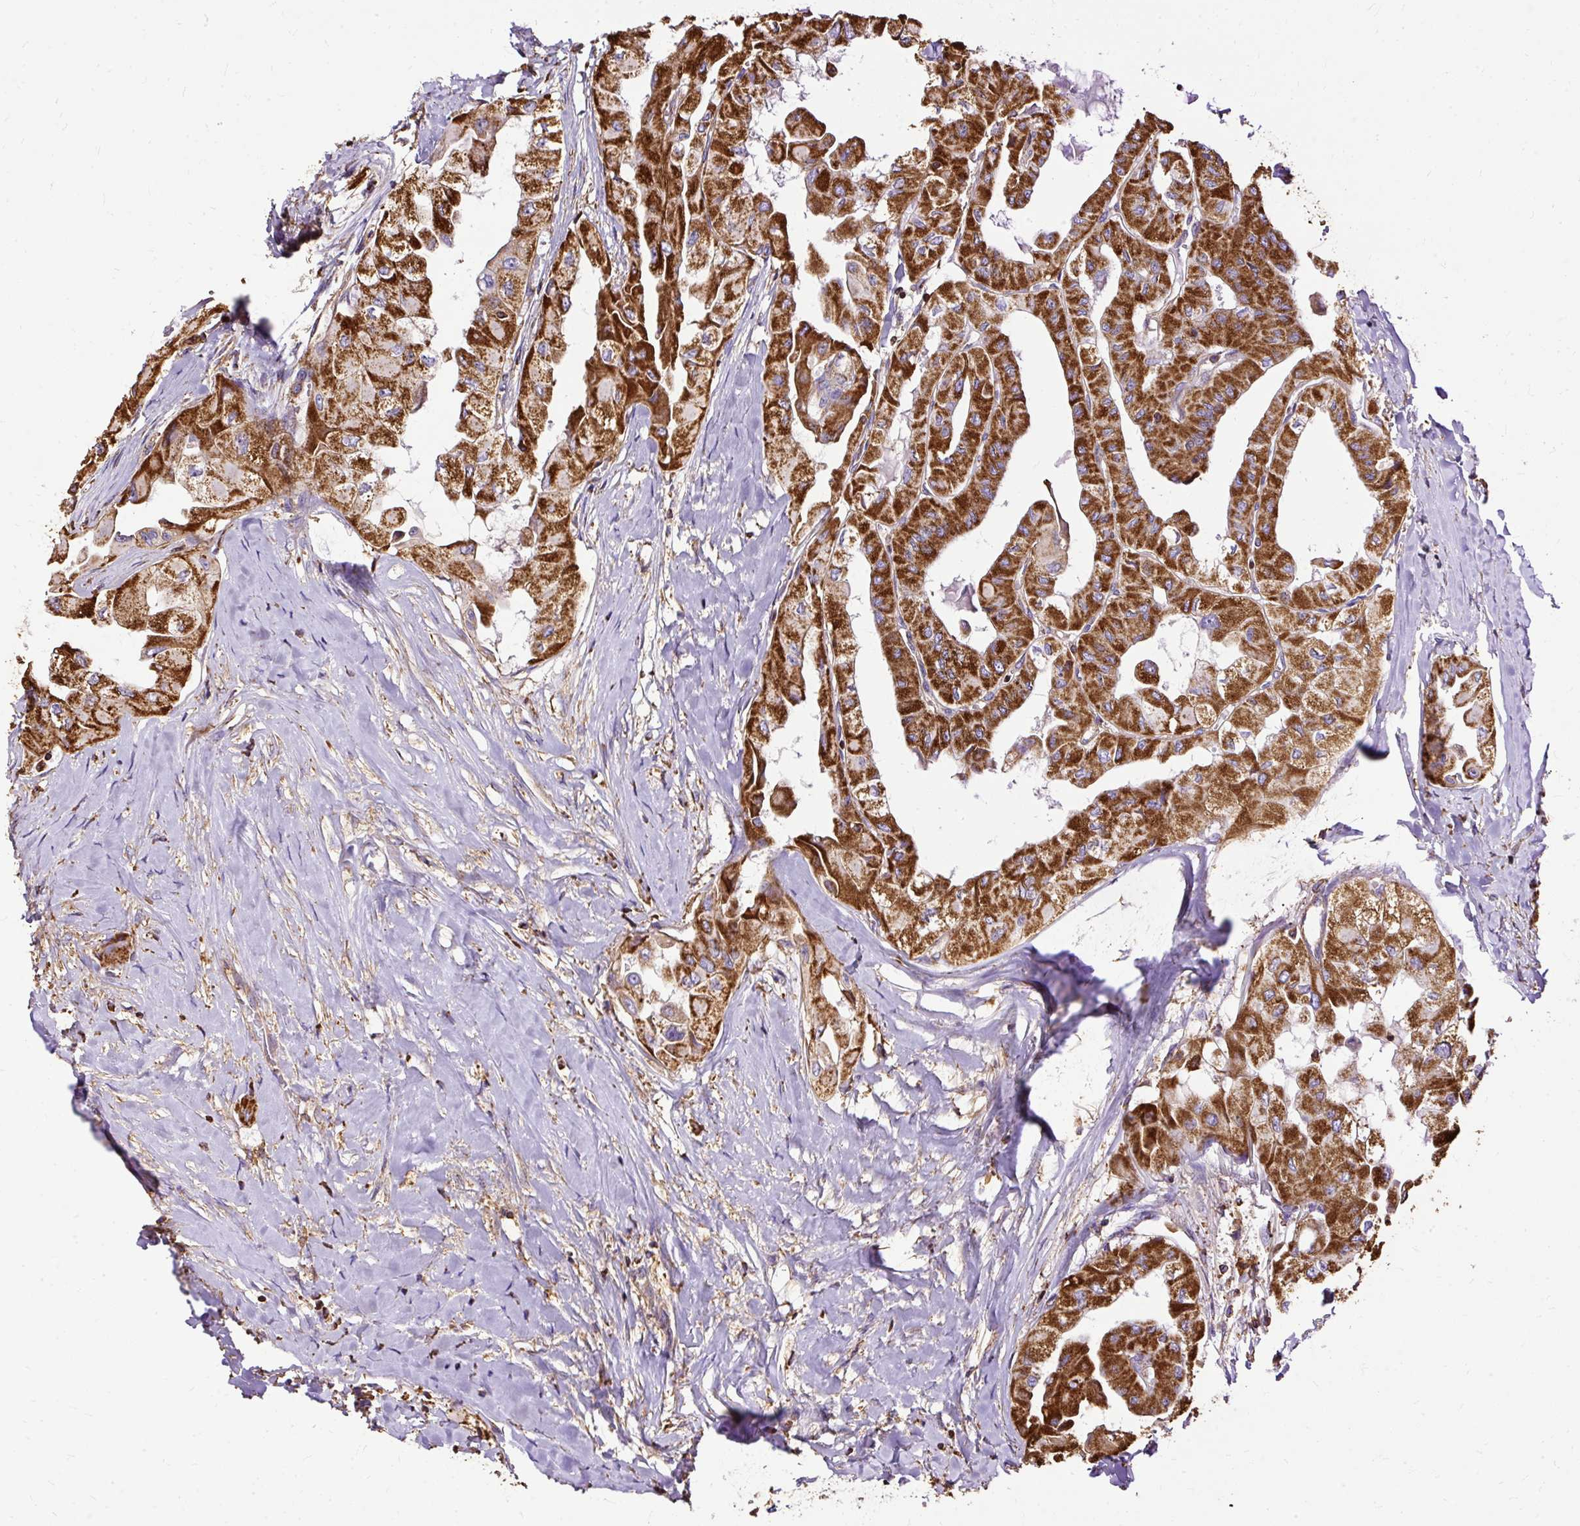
{"staining": {"intensity": "strong", "quantity": ">75%", "location": "cytoplasmic/membranous"}, "tissue": "thyroid cancer", "cell_type": "Tumor cells", "image_type": "cancer", "snomed": [{"axis": "morphology", "description": "Normal tissue, NOS"}, {"axis": "morphology", "description": "Papillary adenocarcinoma, NOS"}, {"axis": "topography", "description": "Thyroid gland"}], "caption": "Immunohistochemistry histopathology image of thyroid cancer (papillary adenocarcinoma) stained for a protein (brown), which exhibits high levels of strong cytoplasmic/membranous expression in approximately >75% of tumor cells.", "gene": "KLHL11", "patient": {"sex": "female", "age": 59}}